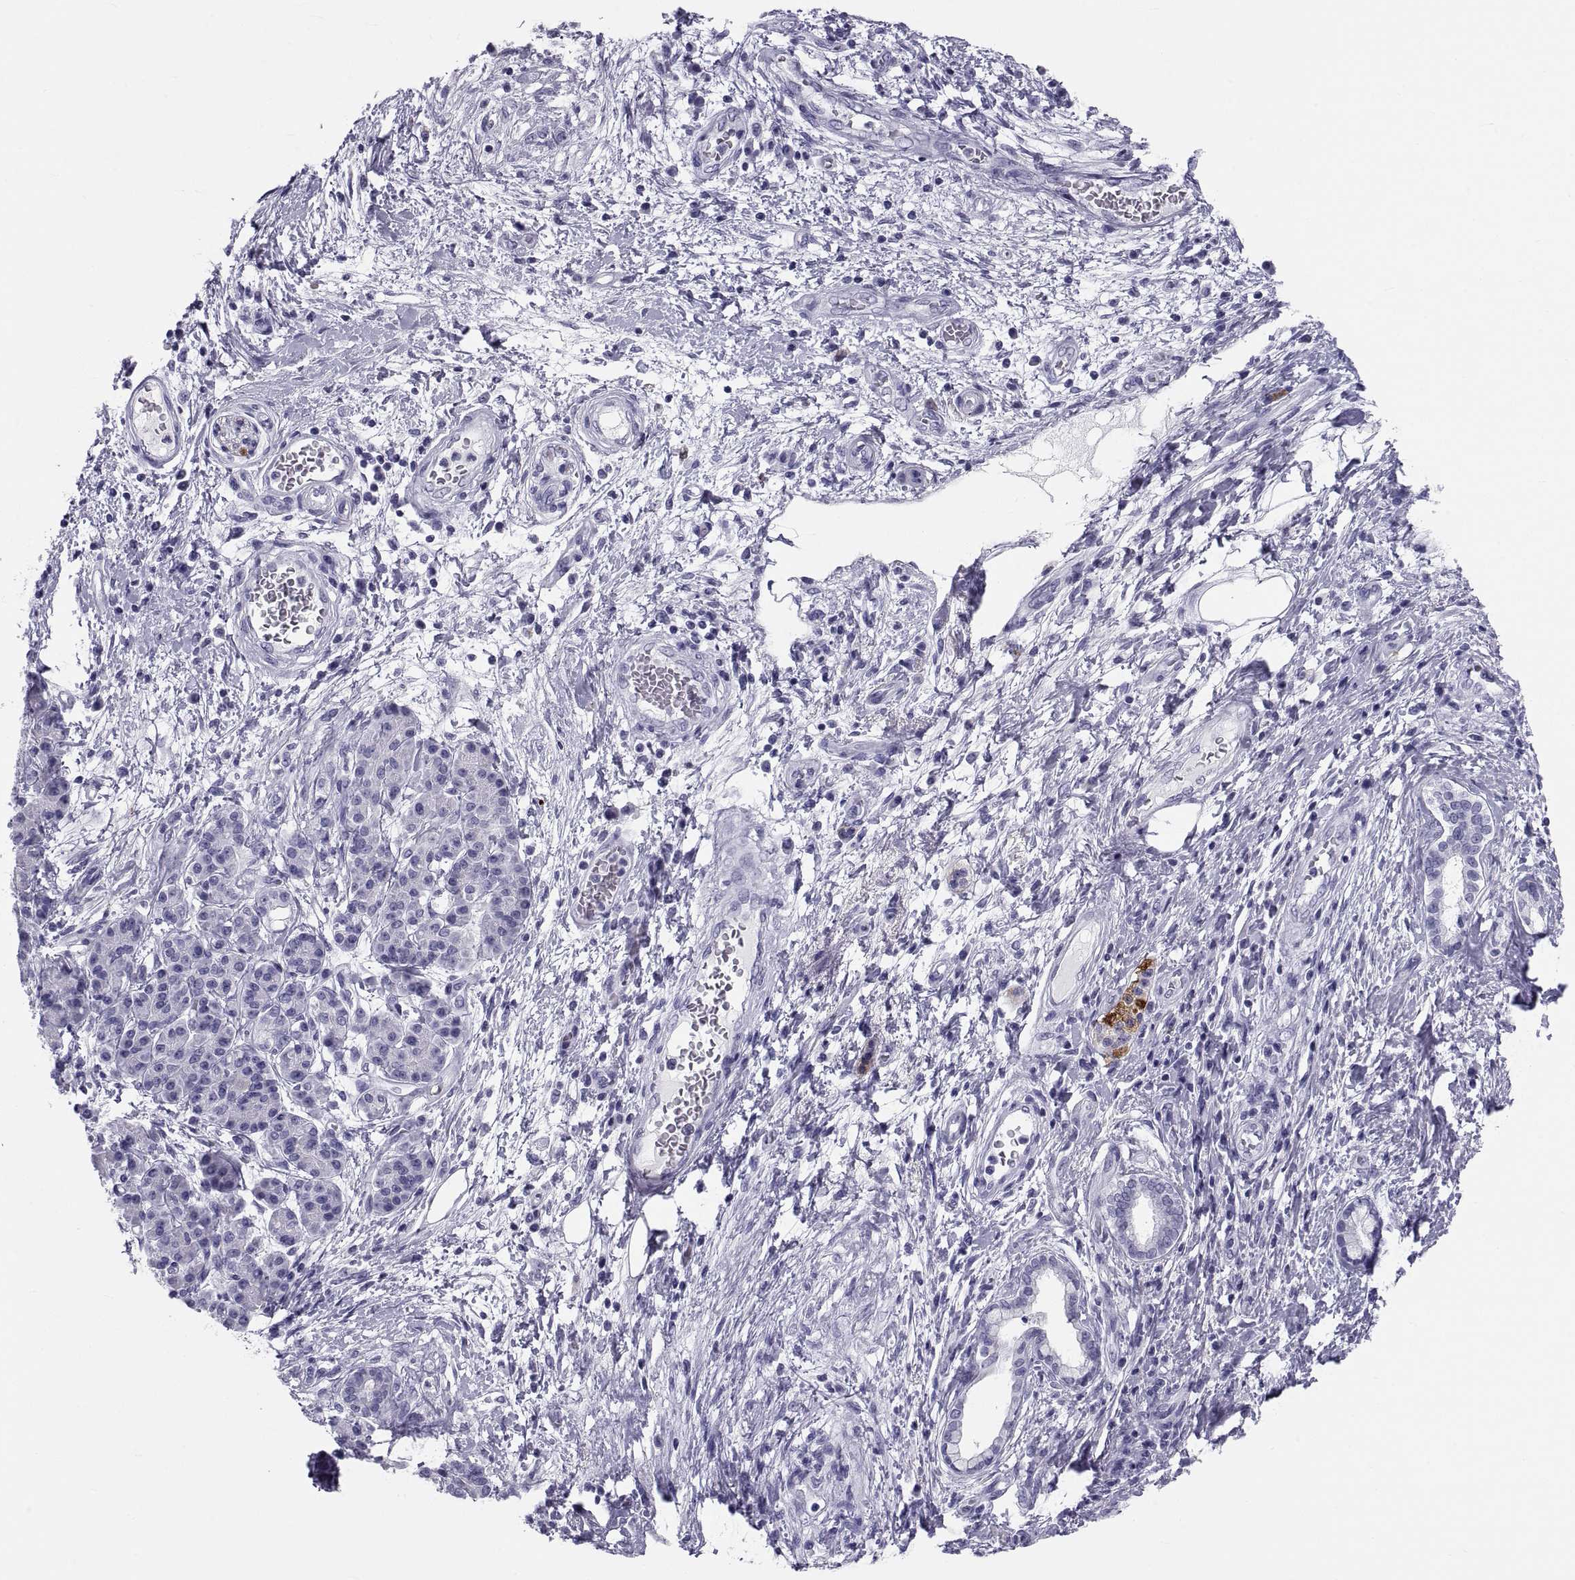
{"staining": {"intensity": "negative", "quantity": "none", "location": "none"}, "tissue": "pancreatic cancer", "cell_type": "Tumor cells", "image_type": "cancer", "snomed": [{"axis": "morphology", "description": "Adenocarcinoma, NOS"}, {"axis": "topography", "description": "Pancreas"}], "caption": "High power microscopy histopathology image of an immunohistochemistry micrograph of pancreatic cancer, revealing no significant positivity in tumor cells.", "gene": "DEFB129", "patient": {"sex": "female", "age": 73}}